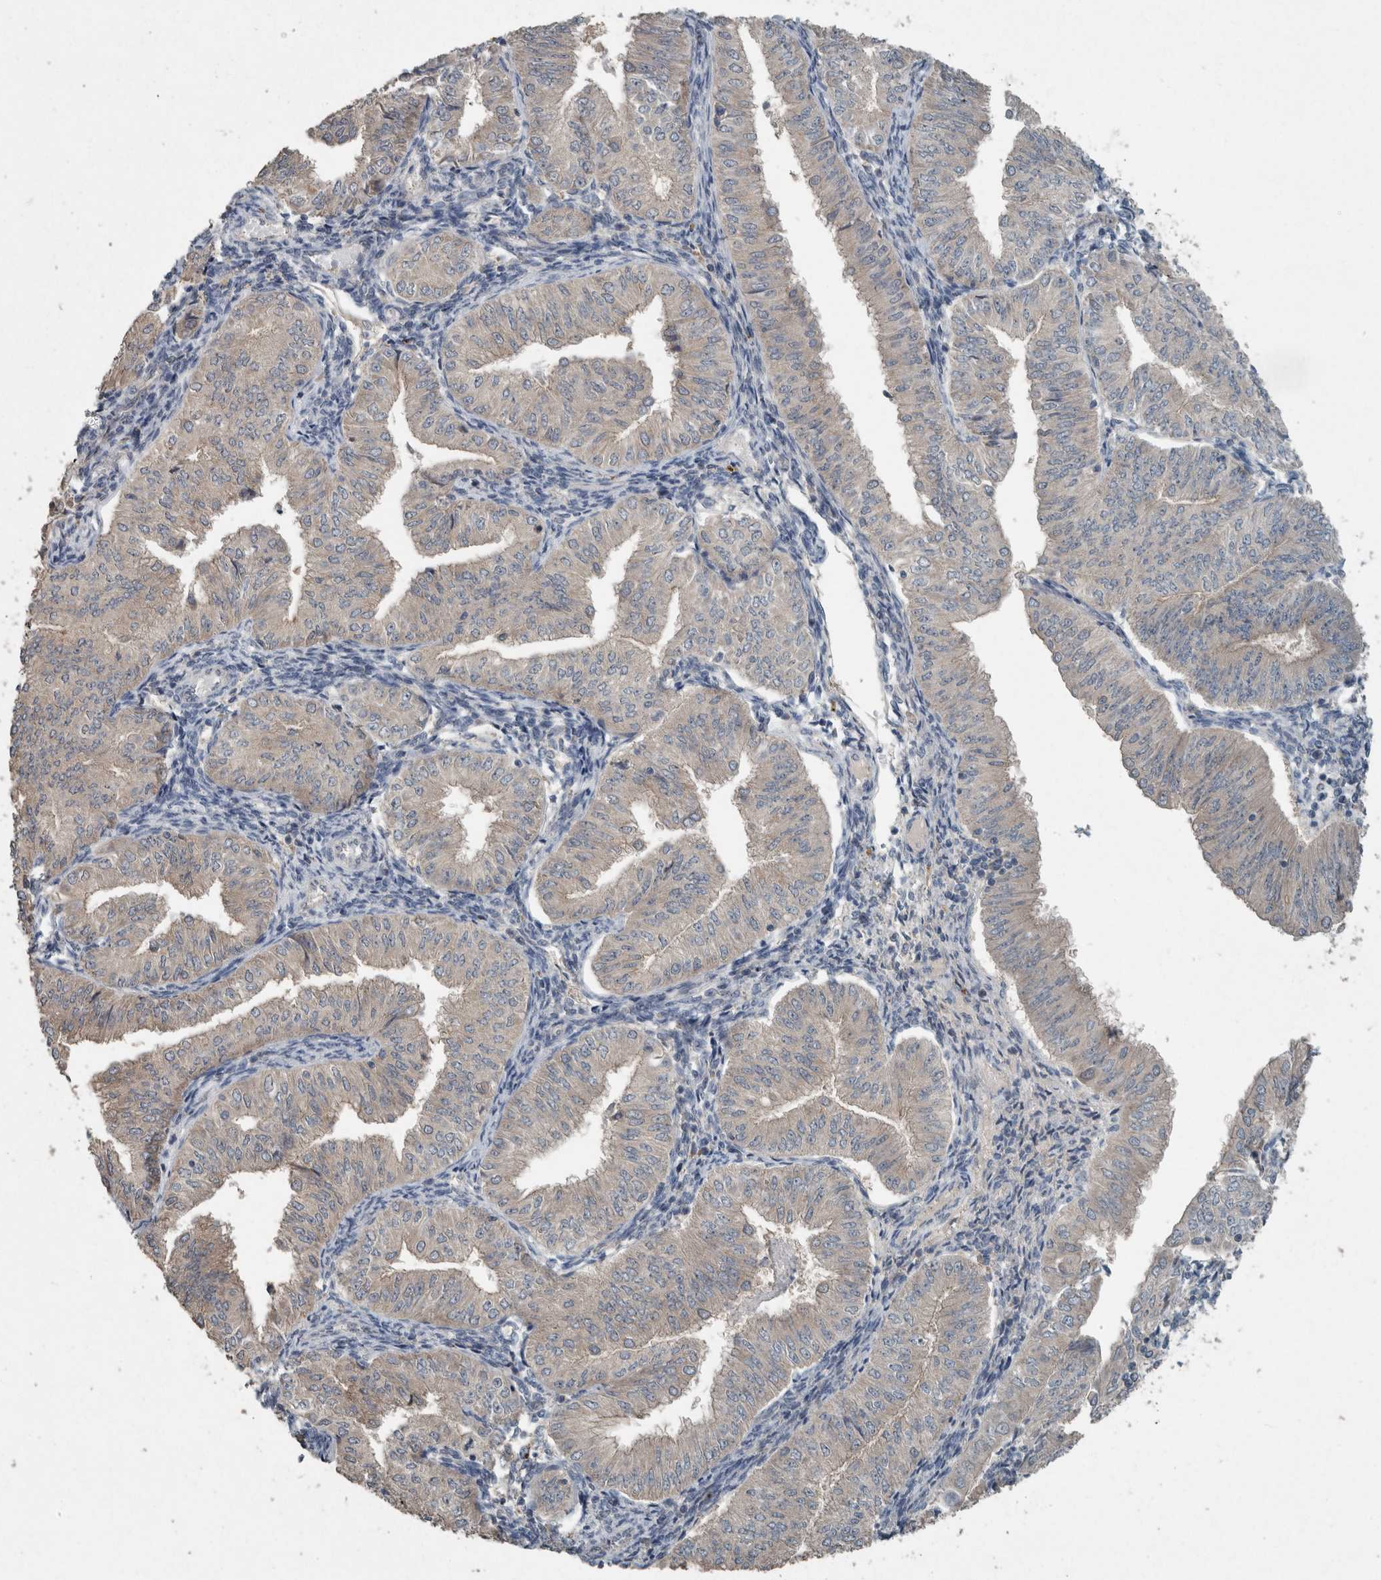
{"staining": {"intensity": "negative", "quantity": "none", "location": "none"}, "tissue": "endometrial cancer", "cell_type": "Tumor cells", "image_type": "cancer", "snomed": [{"axis": "morphology", "description": "Normal tissue, NOS"}, {"axis": "morphology", "description": "Adenocarcinoma, NOS"}, {"axis": "topography", "description": "Endometrium"}], "caption": "Tumor cells are negative for brown protein staining in endometrial cancer.", "gene": "KNTC1", "patient": {"sex": "female", "age": 53}}